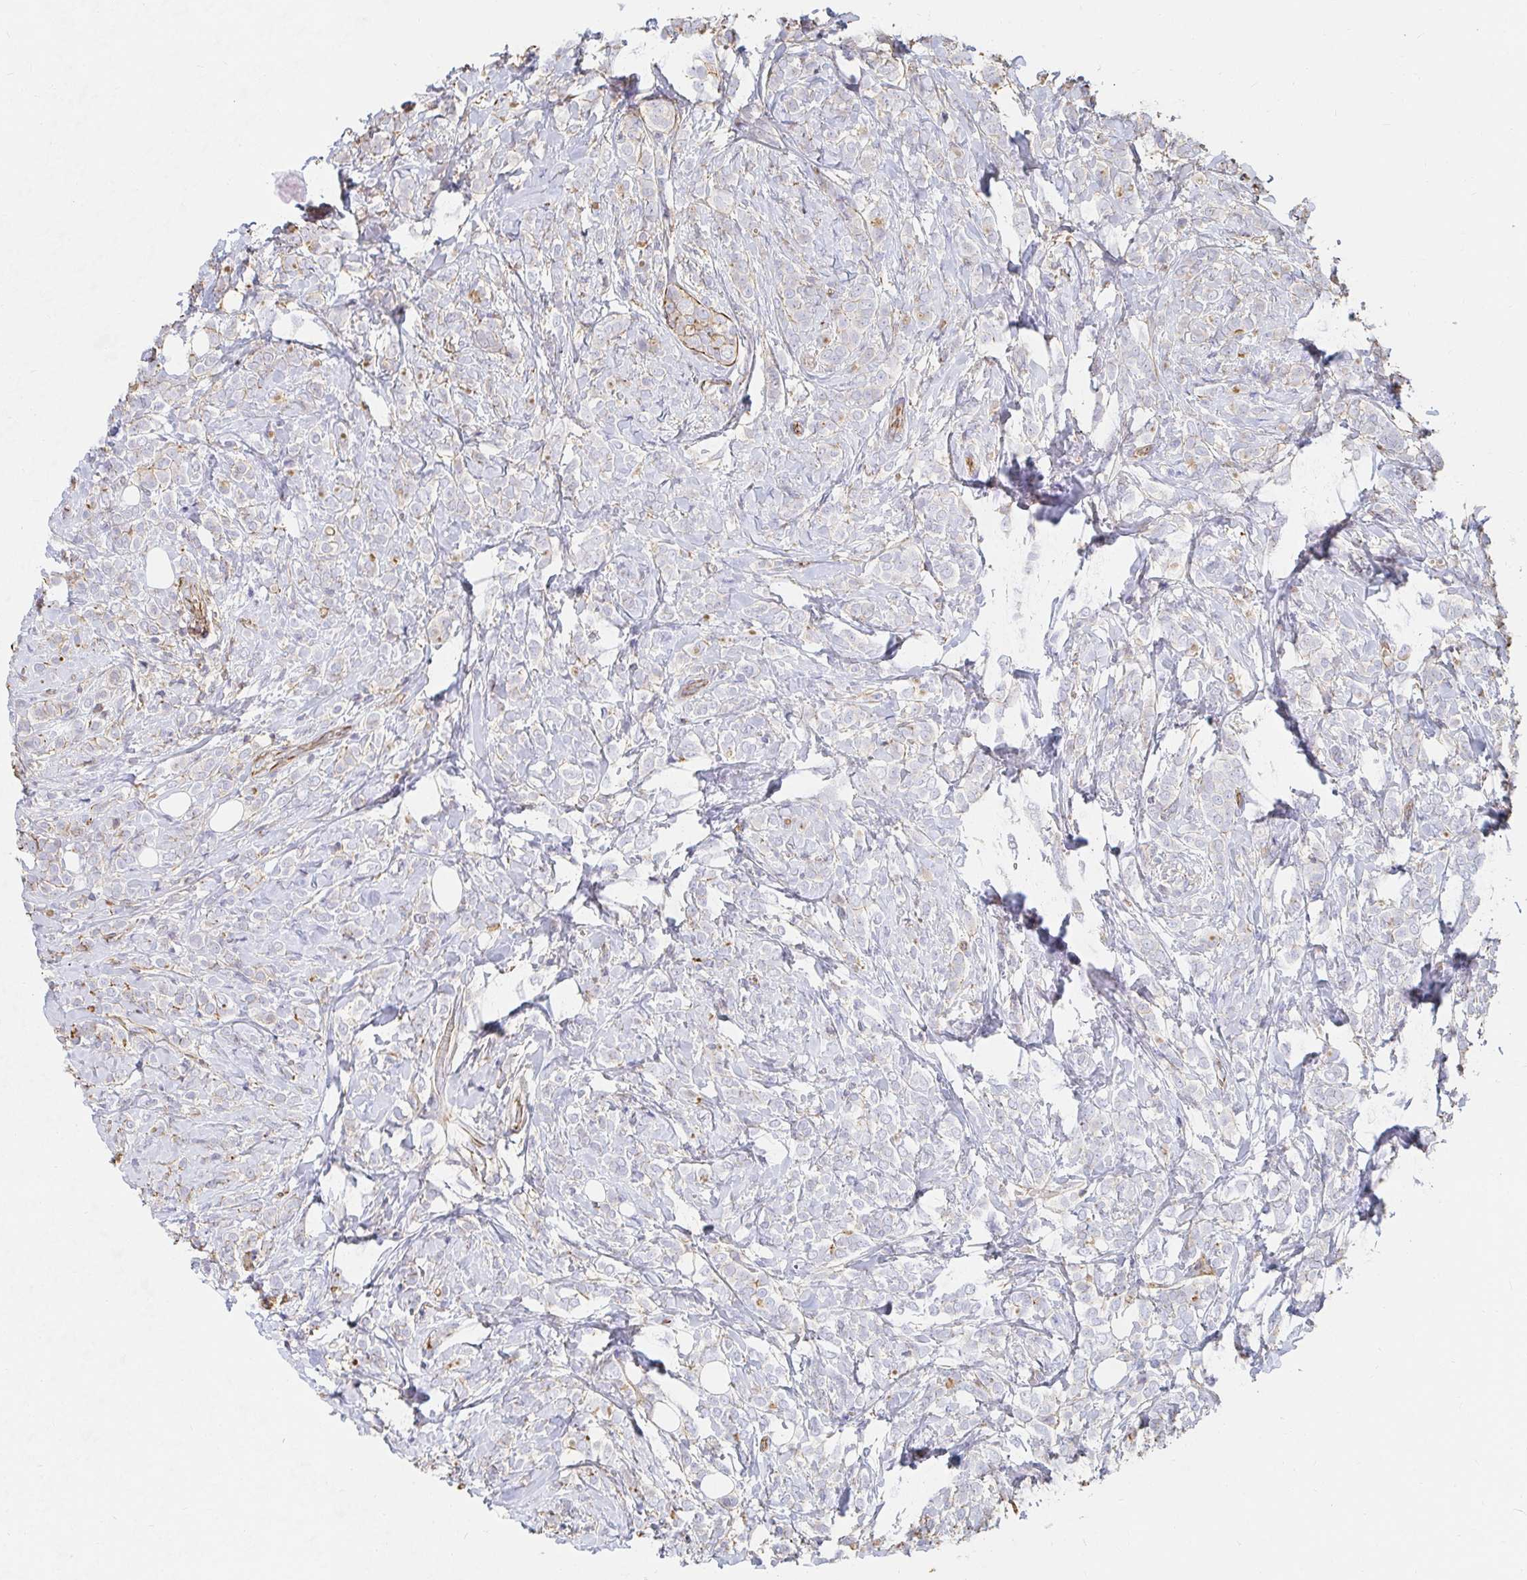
{"staining": {"intensity": "negative", "quantity": "none", "location": "none"}, "tissue": "breast cancer", "cell_type": "Tumor cells", "image_type": "cancer", "snomed": [{"axis": "morphology", "description": "Lobular carcinoma"}, {"axis": "topography", "description": "Breast"}], "caption": "The image demonstrates no significant positivity in tumor cells of breast cancer (lobular carcinoma).", "gene": "PTPN14", "patient": {"sex": "female", "age": 49}}